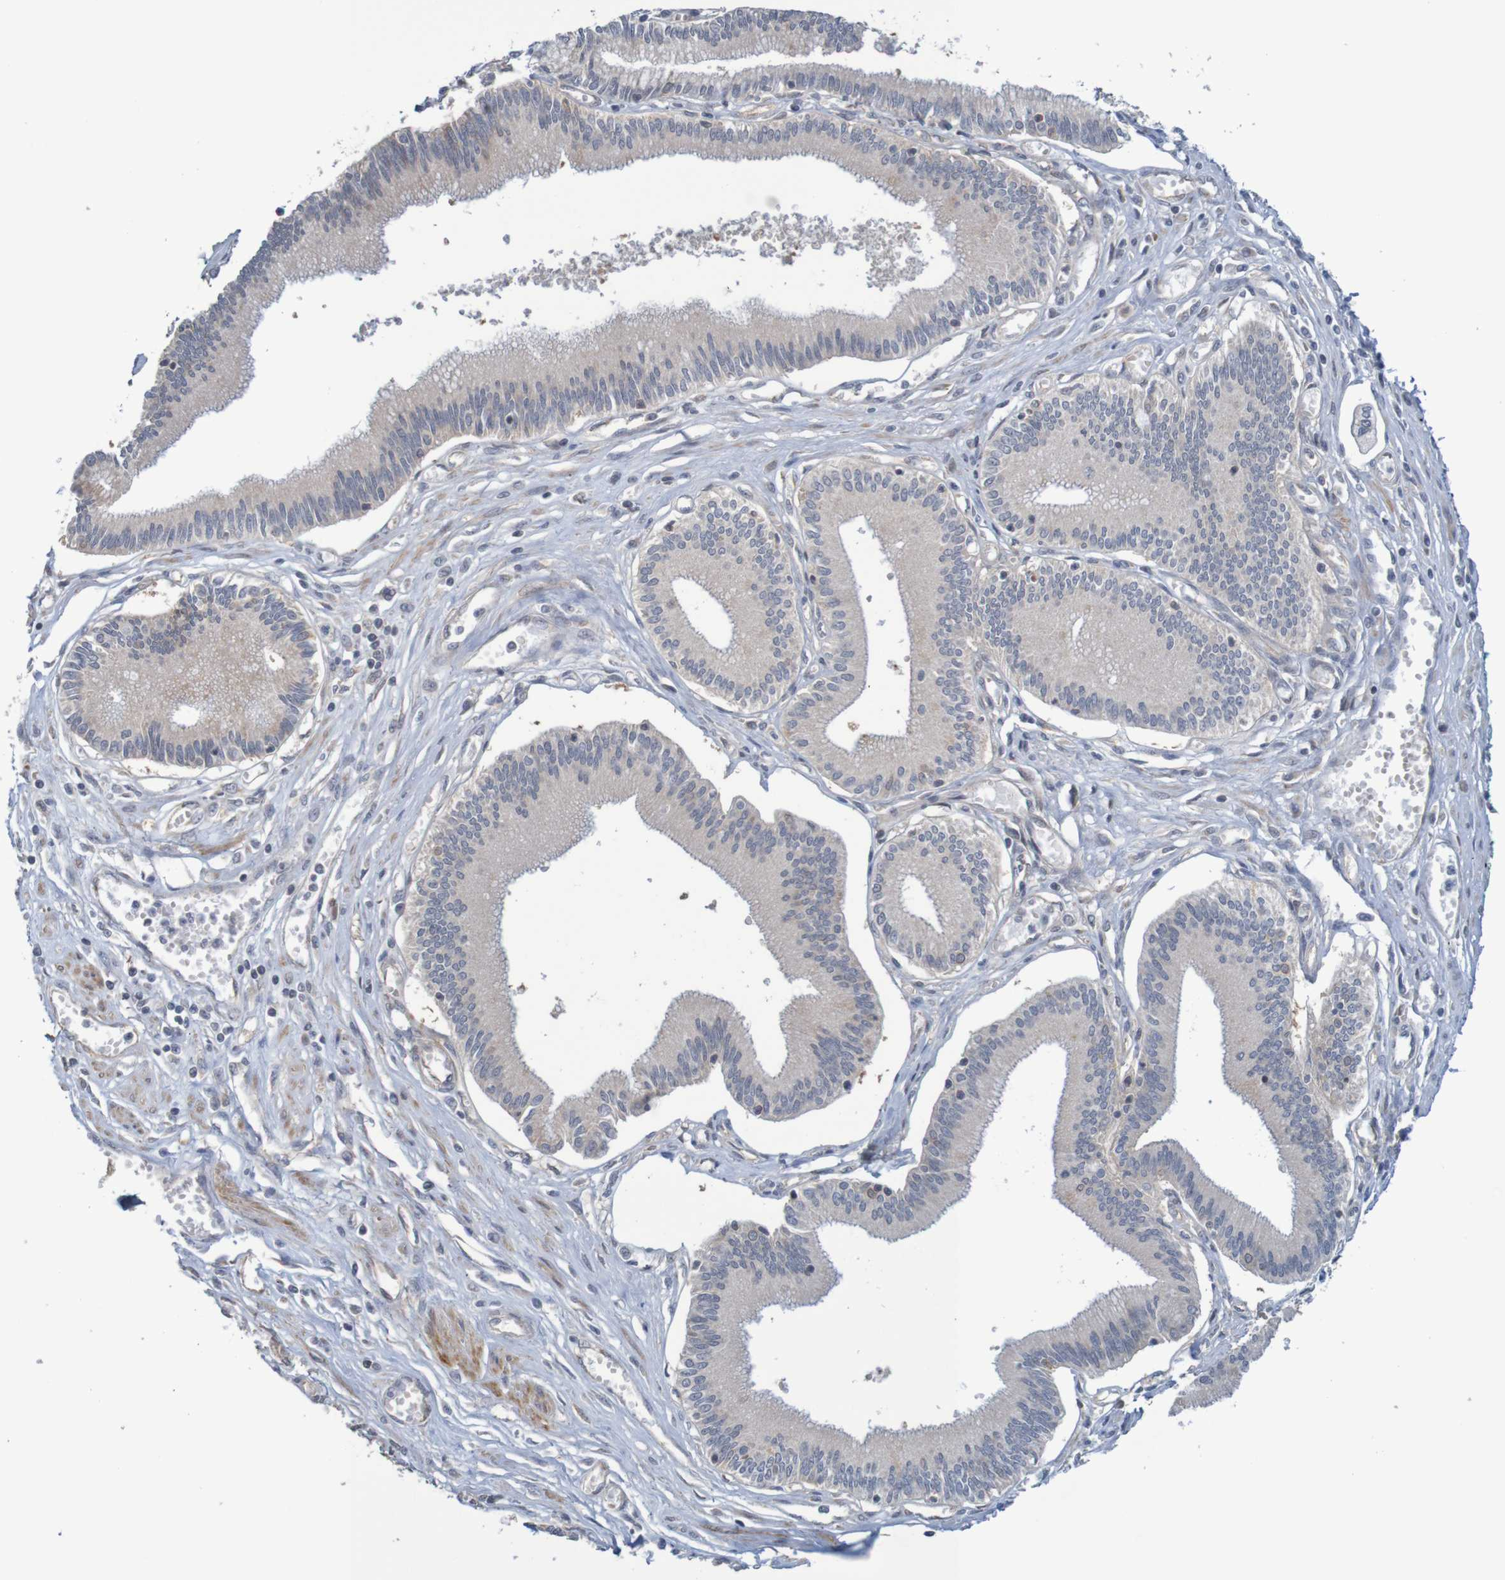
{"staining": {"intensity": "negative", "quantity": "none", "location": "none"}, "tissue": "pancreatic cancer", "cell_type": "Tumor cells", "image_type": "cancer", "snomed": [{"axis": "morphology", "description": "Adenocarcinoma, NOS"}, {"axis": "topography", "description": "Pancreas"}], "caption": "IHC histopathology image of neoplastic tissue: human adenocarcinoma (pancreatic) stained with DAB (3,3'-diaminobenzidine) demonstrates no significant protein positivity in tumor cells.", "gene": "ANKK1", "patient": {"sex": "male", "age": 56}}